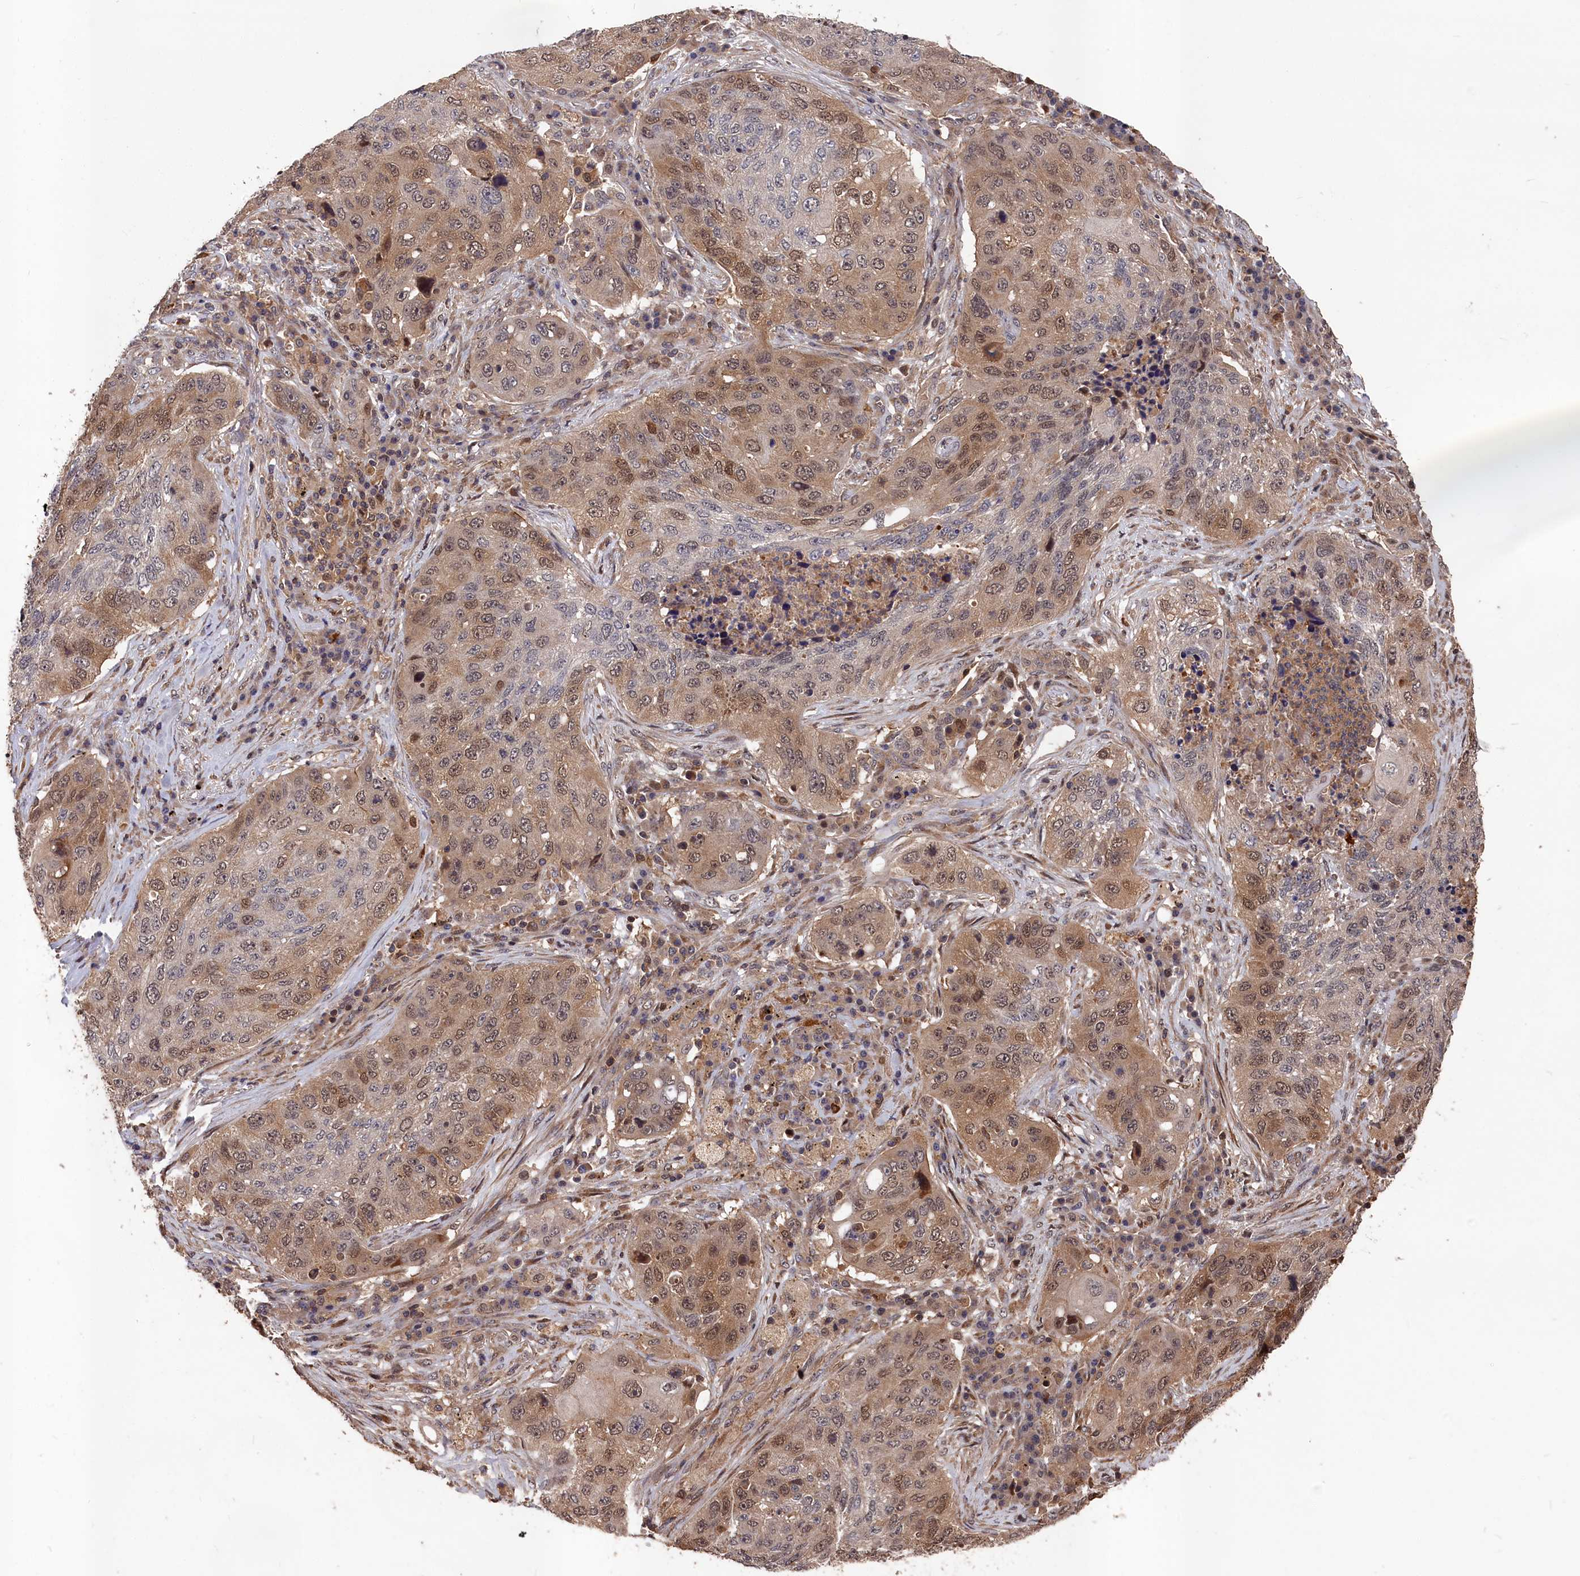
{"staining": {"intensity": "moderate", "quantity": "25%-75%", "location": "cytoplasmic/membranous,nuclear"}, "tissue": "lung cancer", "cell_type": "Tumor cells", "image_type": "cancer", "snomed": [{"axis": "morphology", "description": "Squamous cell carcinoma, NOS"}, {"axis": "topography", "description": "Lung"}], "caption": "Human lung cancer stained with a brown dye reveals moderate cytoplasmic/membranous and nuclear positive expression in about 25%-75% of tumor cells.", "gene": "RMI2", "patient": {"sex": "female", "age": 63}}